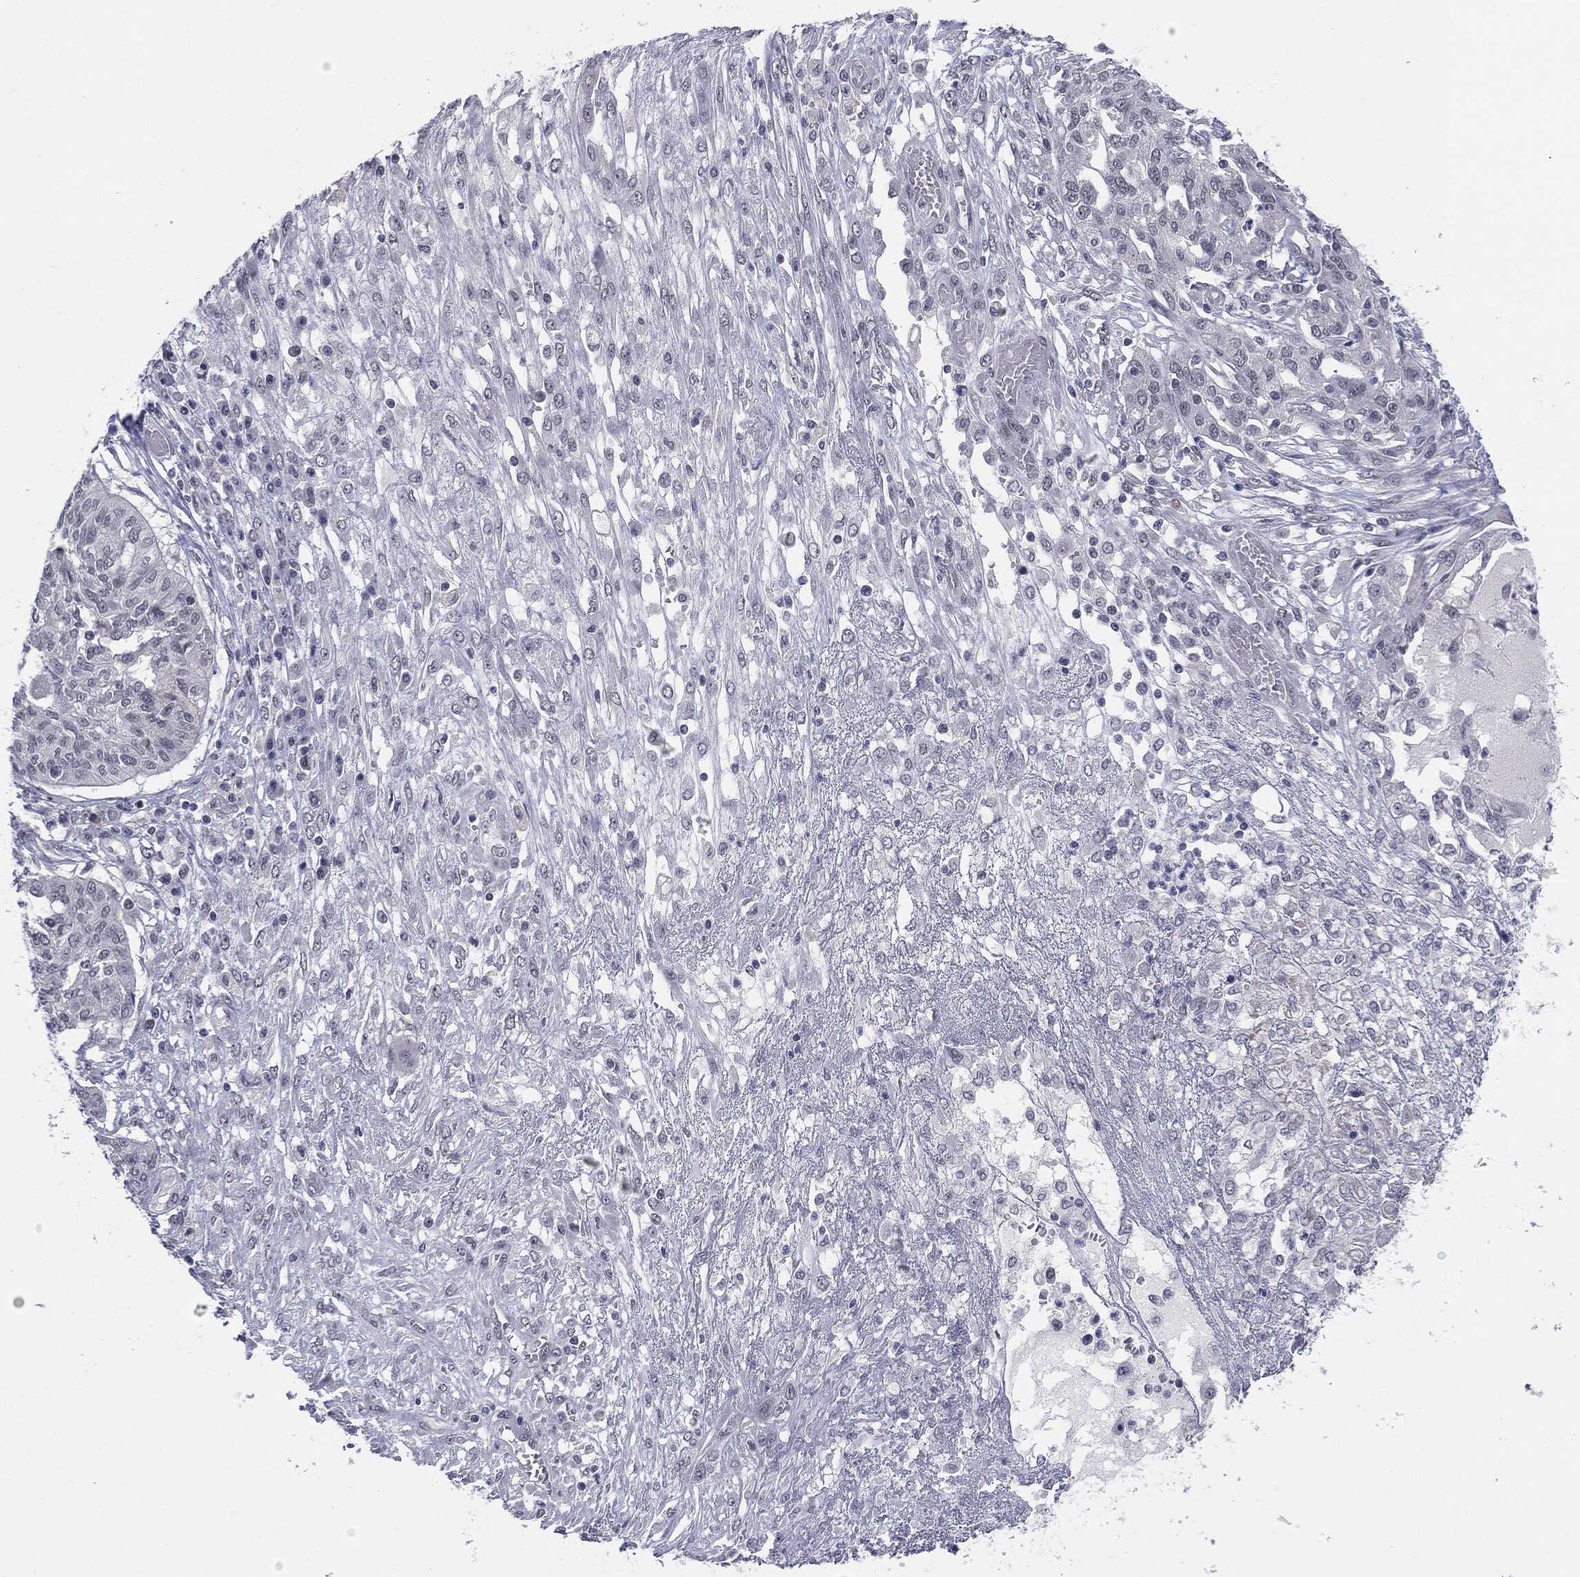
{"staining": {"intensity": "negative", "quantity": "none", "location": "none"}, "tissue": "ovarian cancer", "cell_type": "Tumor cells", "image_type": "cancer", "snomed": [{"axis": "morphology", "description": "Cystadenocarcinoma, serous, NOS"}, {"axis": "topography", "description": "Ovary"}], "caption": "A micrograph of ovarian cancer stained for a protein displays no brown staining in tumor cells.", "gene": "SLC5A5", "patient": {"sex": "female", "age": 67}}